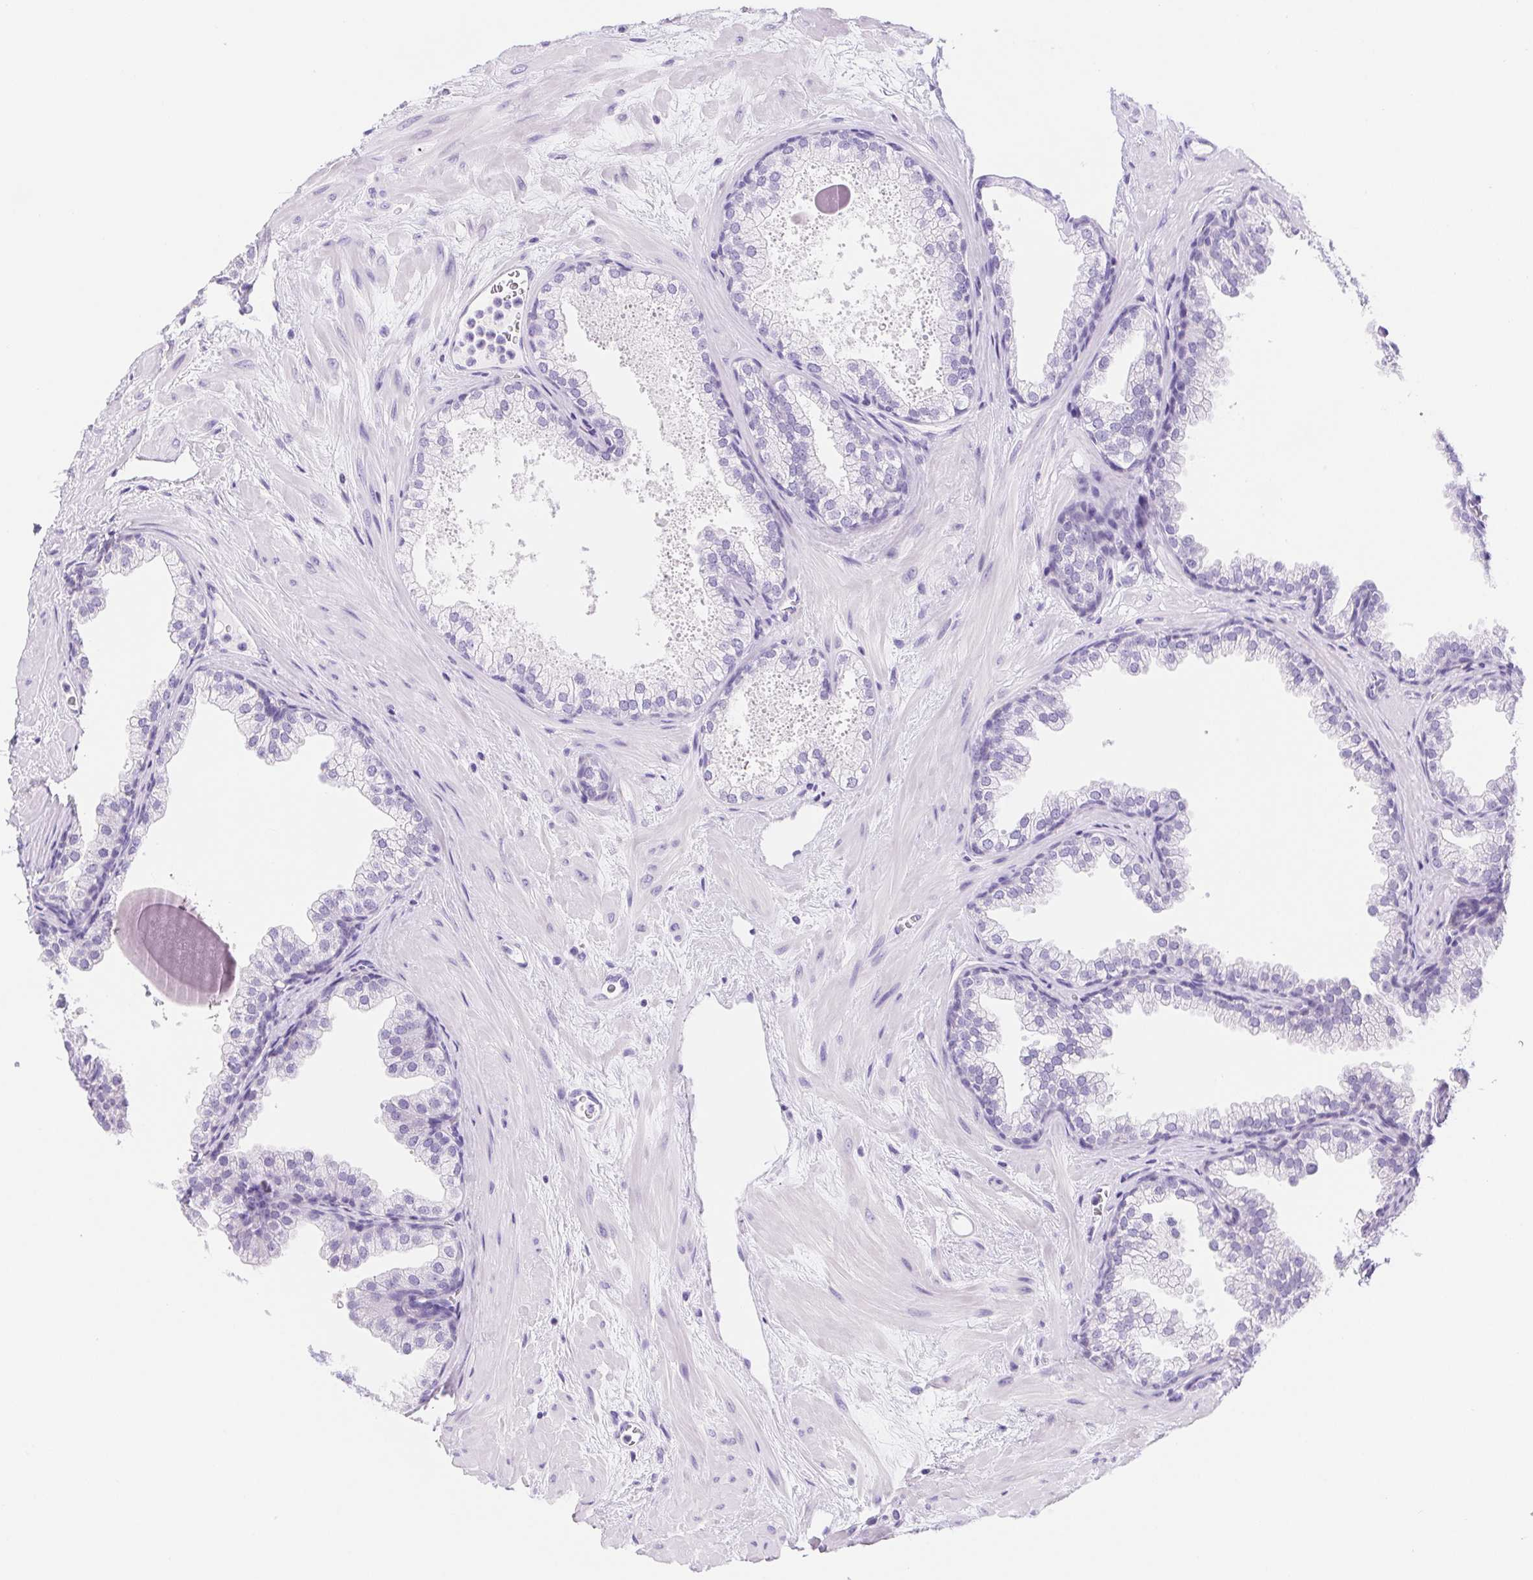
{"staining": {"intensity": "negative", "quantity": "none", "location": "none"}, "tissue": "prostate", "cell_type": "Glandular cells", "image_type": "normal", "snomed": [{"axis": "morphology", "description": "Normal tissue, NOS"}, {"axis": "topography", "description": "Prostate"}], "caption": "High magnification brightfield microscopy of normal prostate stained with DAB (3,3'-diaminobenzidine) (brown) and counterstained with hematoxylin (blue): glandular cells show no significant expression. (DAB (3,3'-diaminobenzidine) IHC with hematoxylin counter stain).", "gene": "DYNC2LI1", "patient": {"sex": "male", "age": 37}}